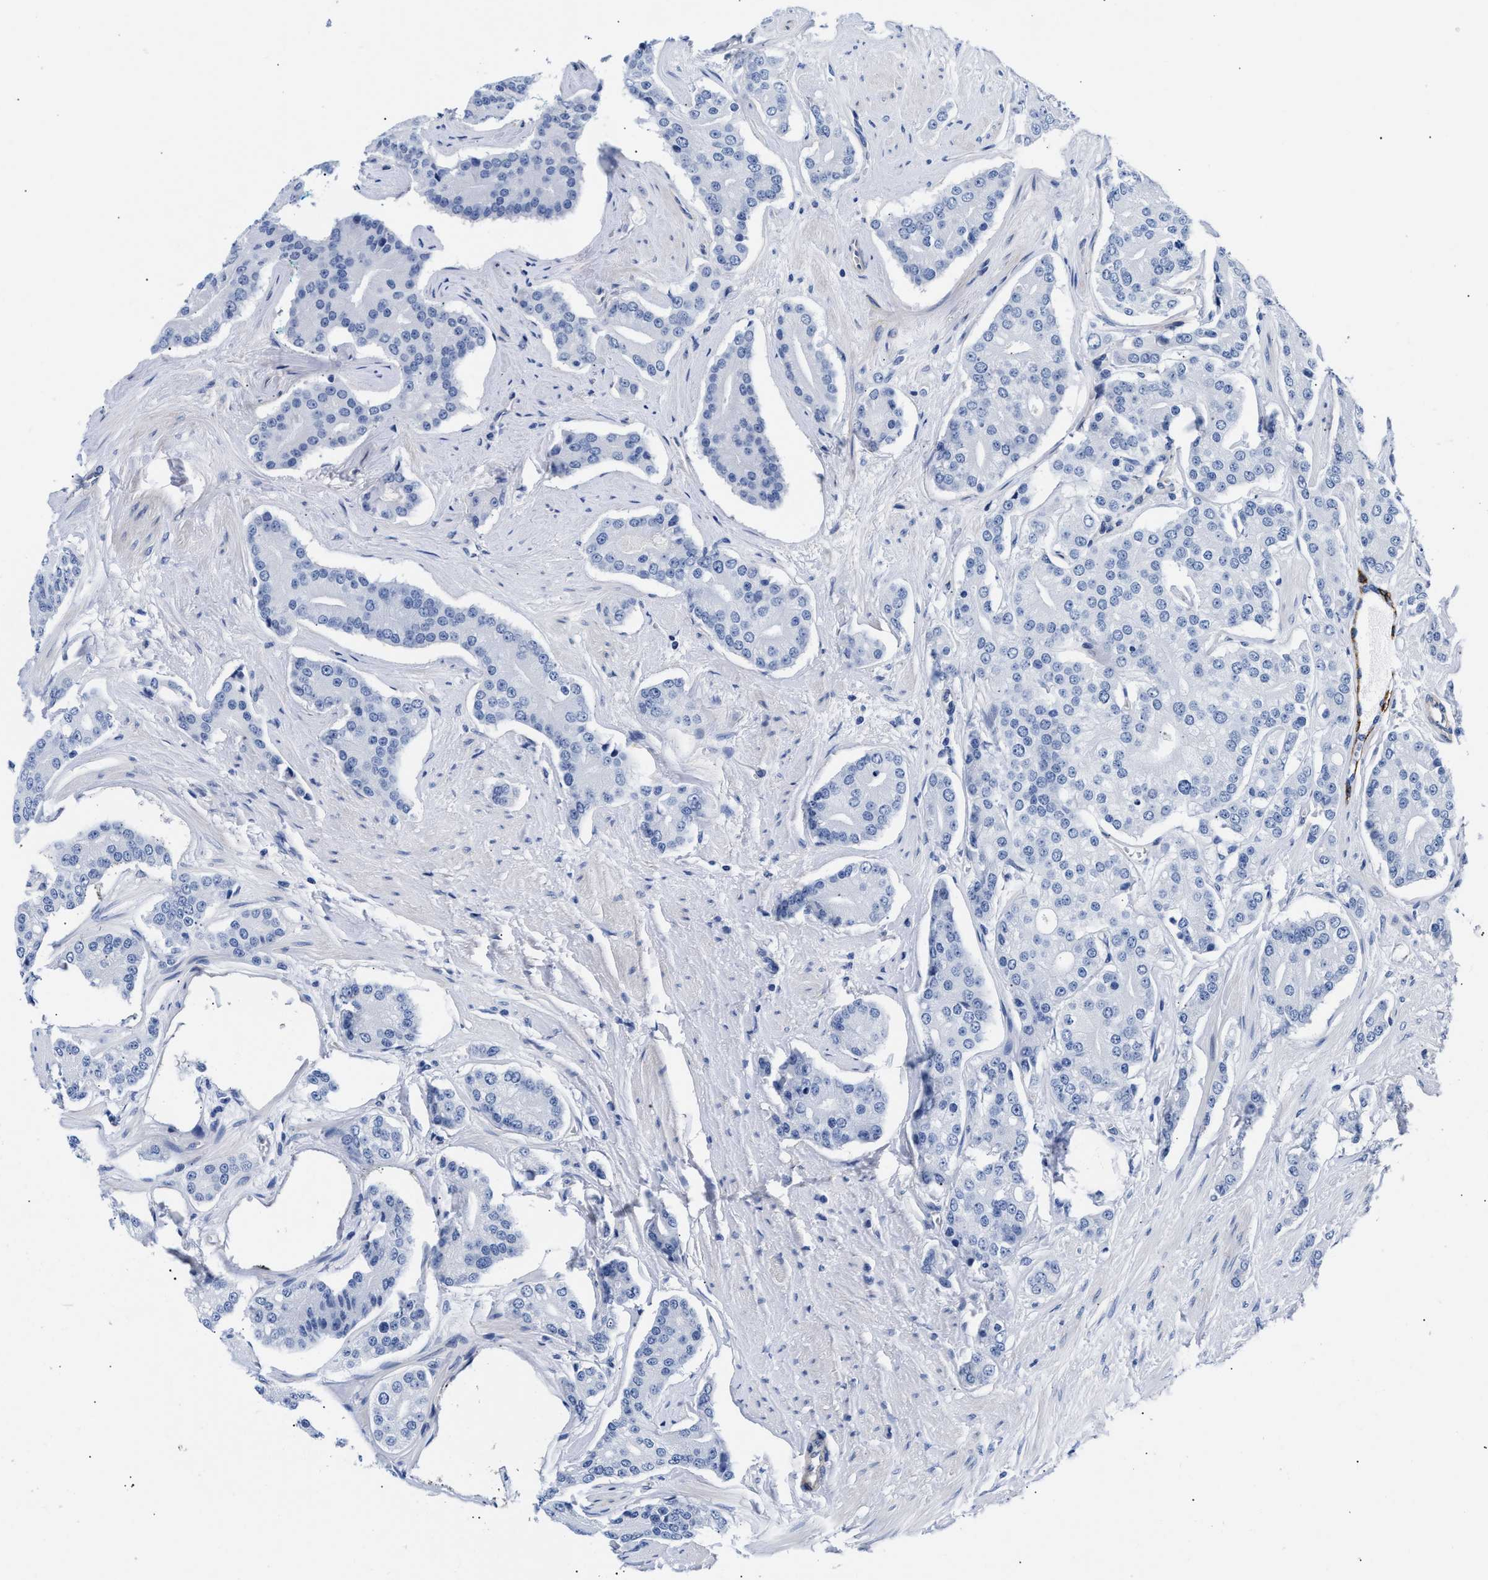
{"staining": {"intensity": "negative", "quantity": "none", "location": "none"}, "tissue": "prostate cancer", "cell_type": "Tumor cells", "image_type": "cancer", "snomed": [{"axis": "morphology", "description": "Adenocarcinoma, High grade"}, {"axis": "topography", "description": "Prostate"}], "caption": "DAB immunohistochemical staining of human prostate cancer (high-grade adenocarcinoma) shows no significant staining in tumor cells.", "gene": "TRIM29", "patient": {"sex": "male", "age": 71}}